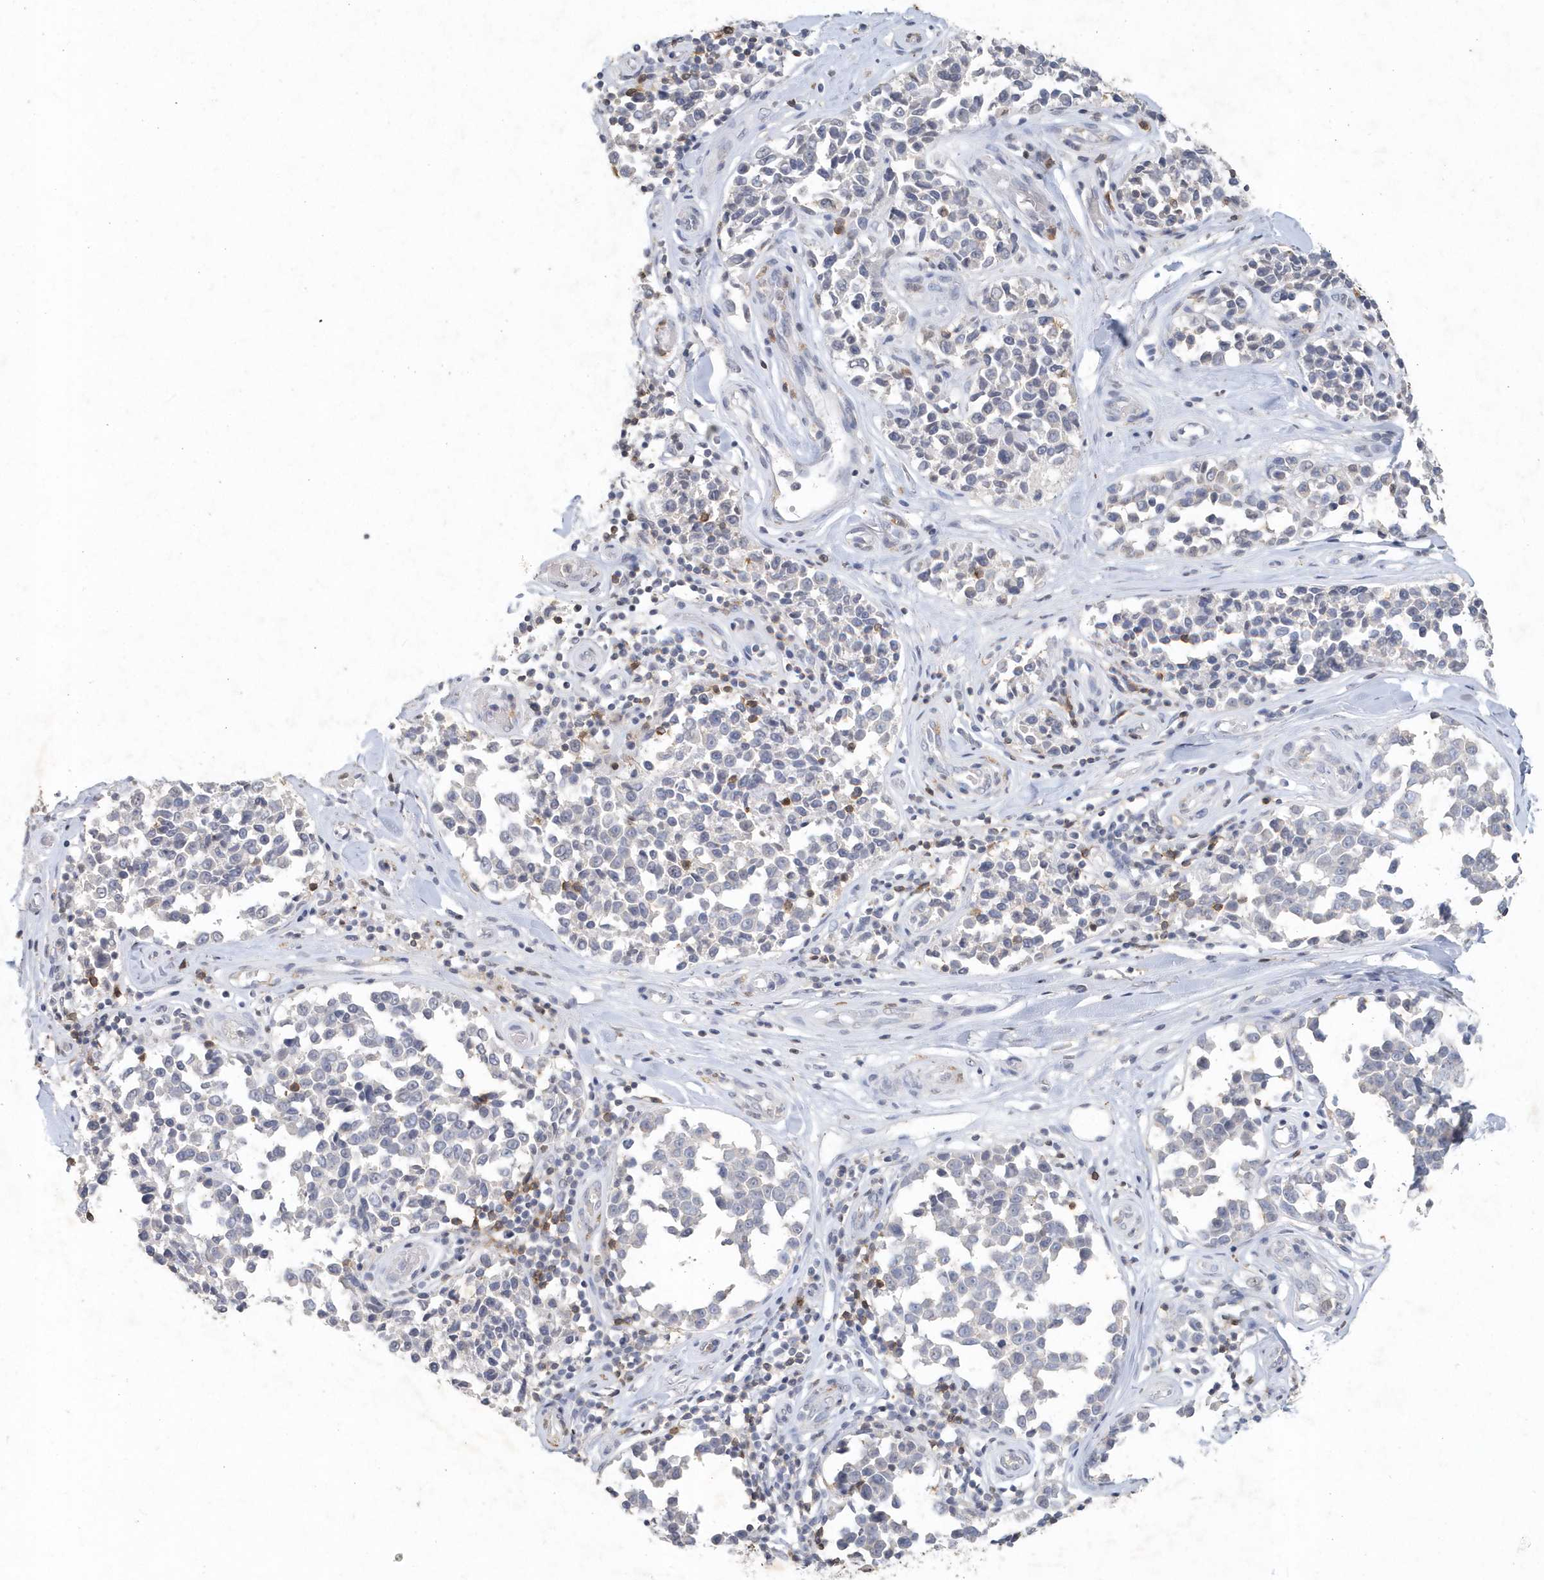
{"staining": {"intensity": "negative", "quantity": "none", "location": "none"}, "tissue": "melanoma", "cell_type": "Tumor cells", "image_type": "cancer", "snomed": [{"axis": "morphology", "description": "Malignant melanoma, NOS"}, {"axis": "topography", "description": "Skin"}], "caption": "Photomicrograph shows no significant protein expression in tumor cells of malignant melanoma.", "gene": "PDCD1", "patient": {"sex": "female", "age": 64}}